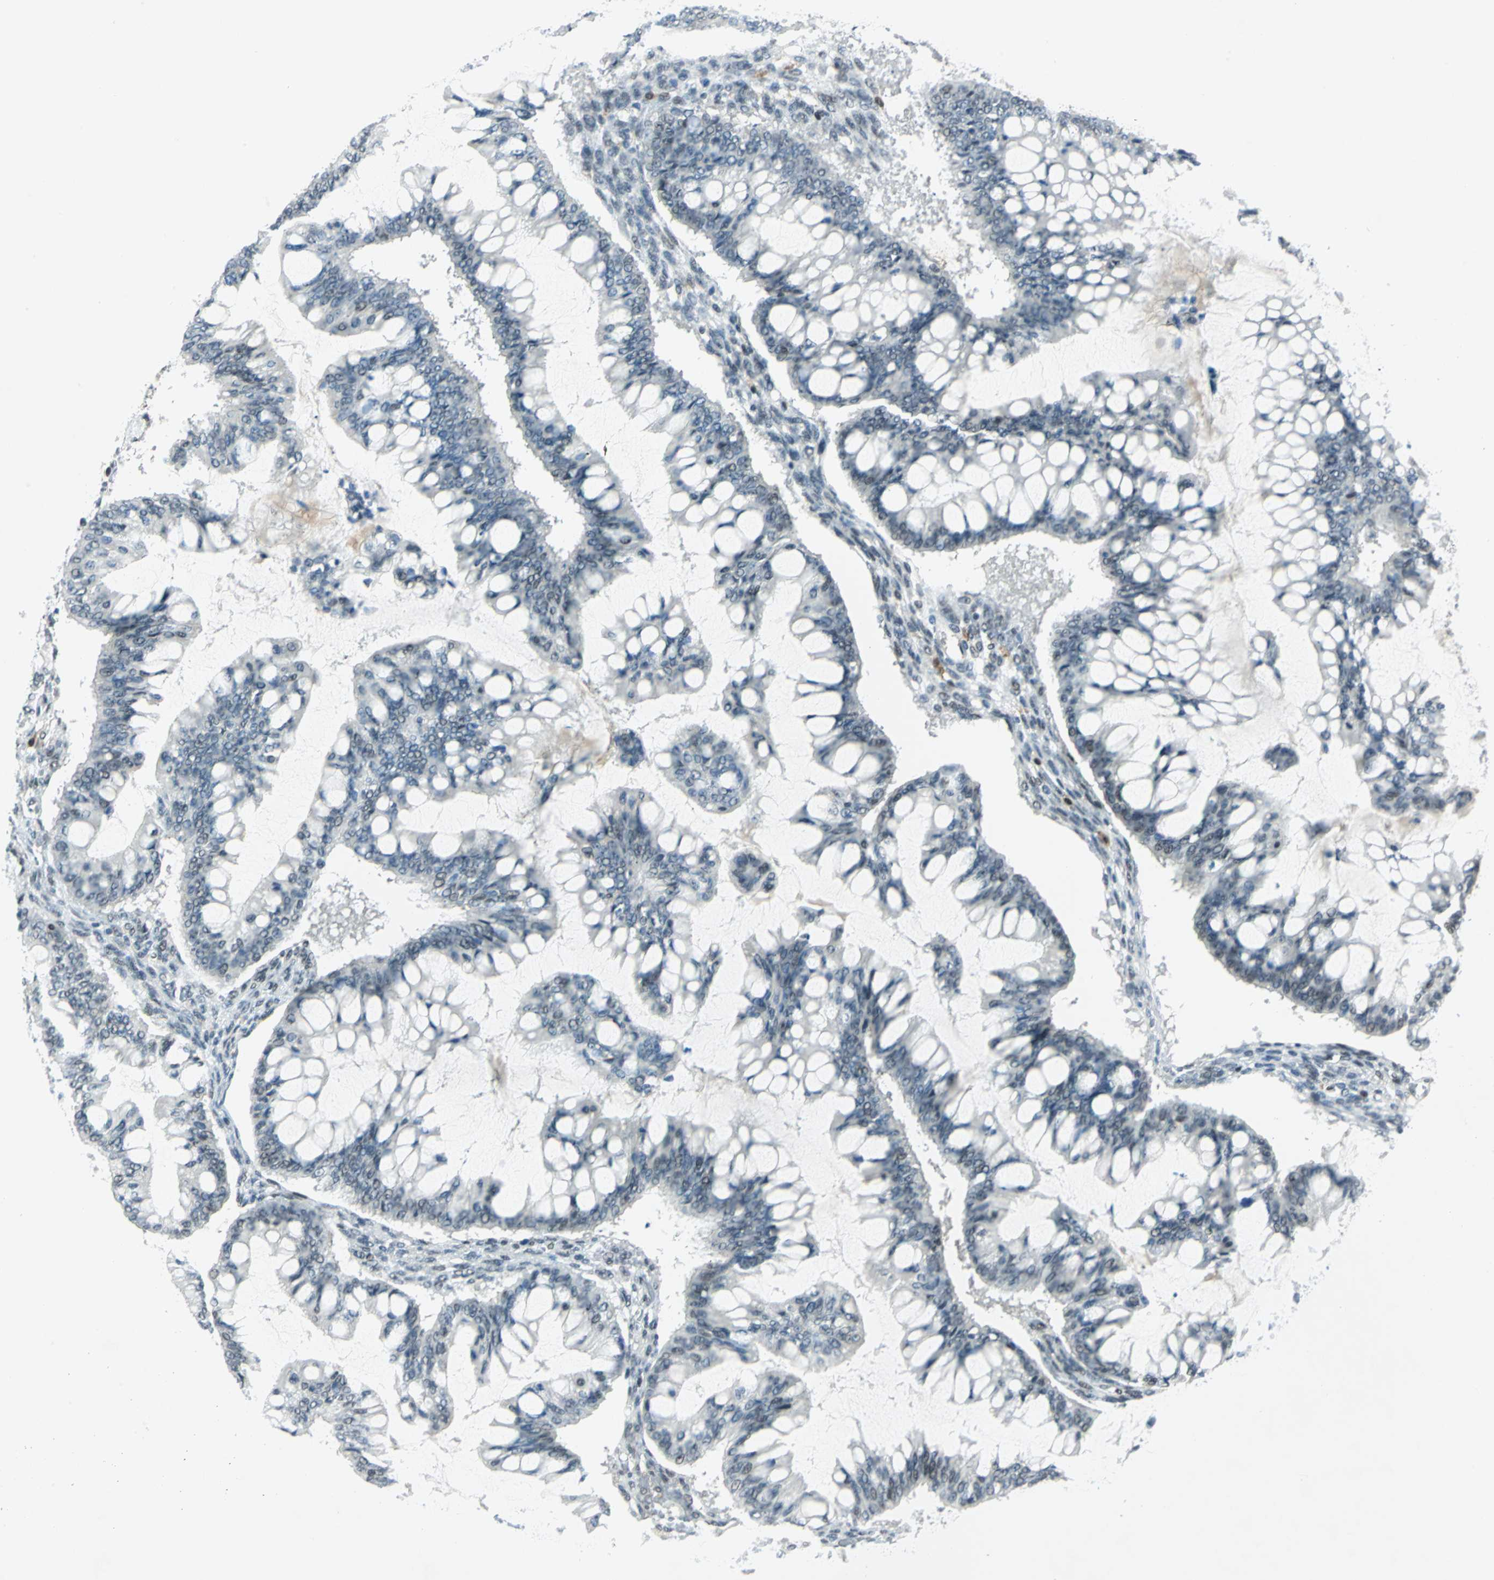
{"staining": {"intensity": "weak", "quantity": "<25%", "location": "nuclear"}, "tissue": "ovarian cancer", "cell_type": "Tumor cells", "image_type": "cancer", "snomed": [{"axis": "morphology", "description": "Cystadenocarcinoma, mucinous, NOS"}, {"axis": "topography", "description": "Ovary"}], "caption": "This is an immunohistochemistry micrograph of human ovarian mucinous cystadenocarcinoma. There is no staining in tumor cells.", "gene": "MTMR10", "patient": {"sex": "female", "age": 73}}